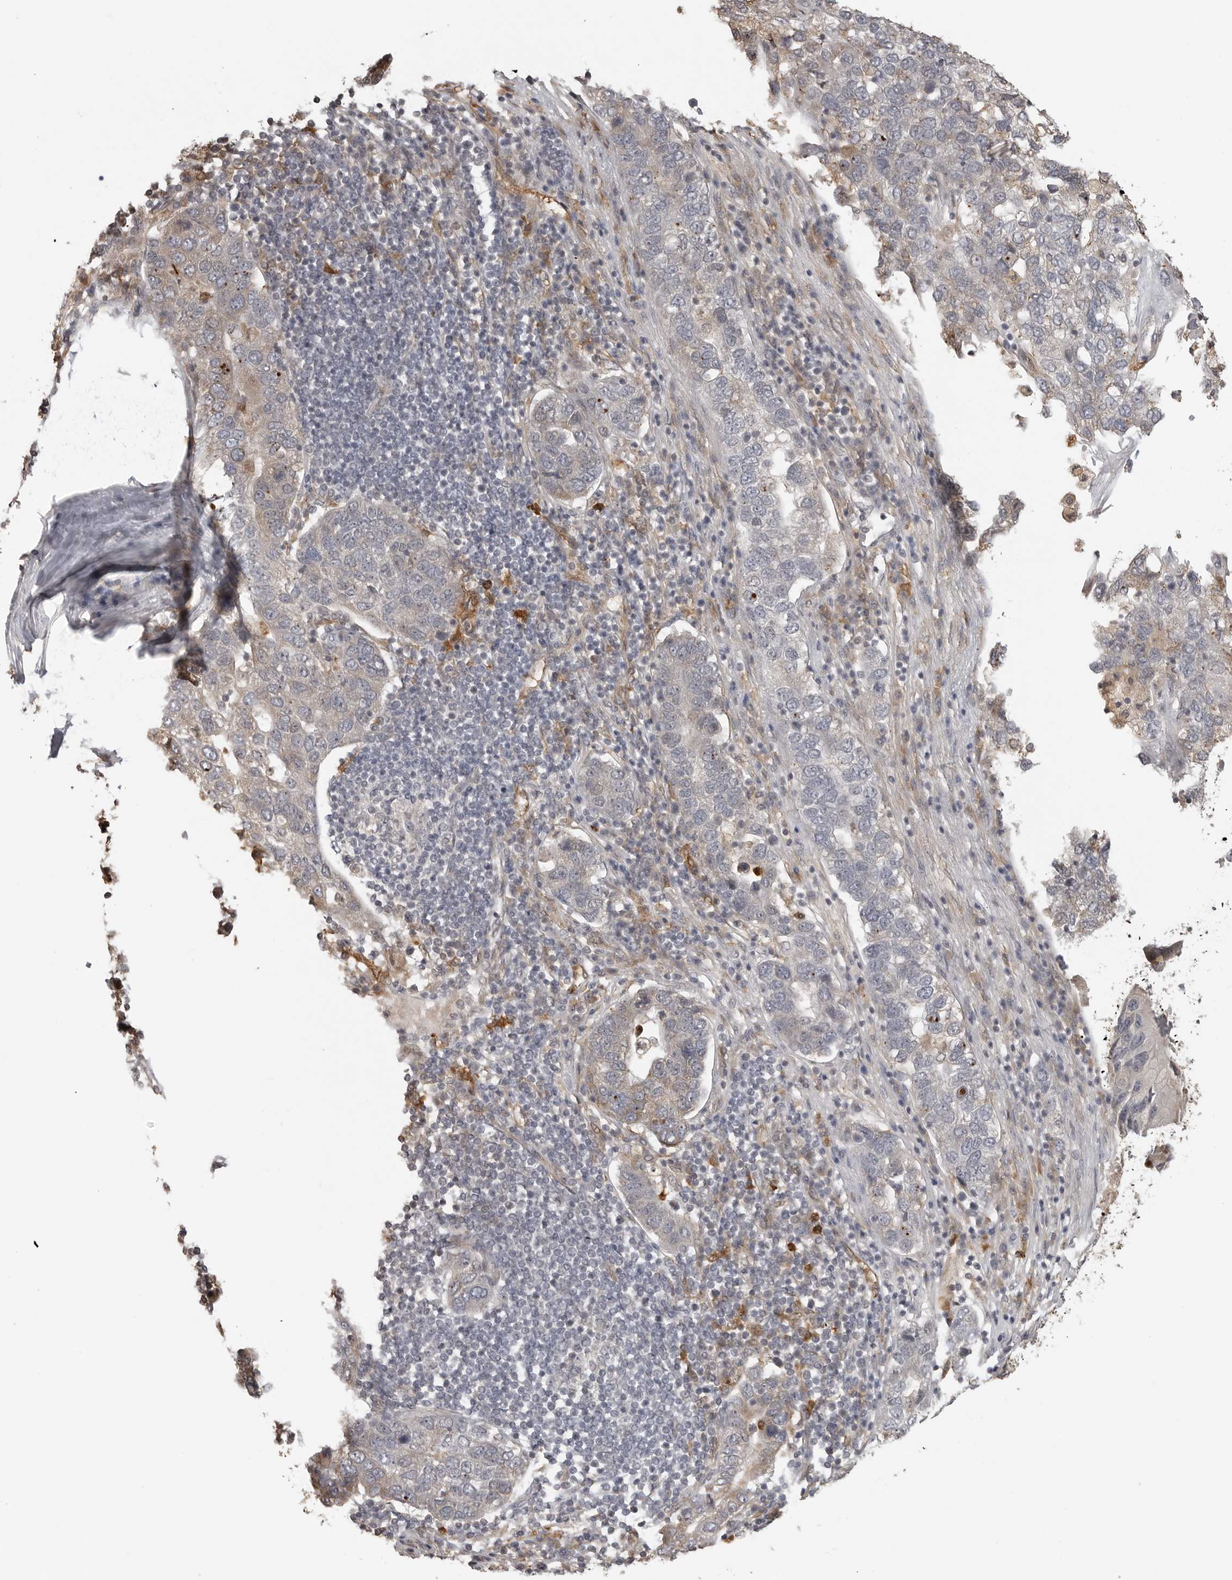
{"staining": {"intensity": "negative", "quantity": "none", "location": "none"}, "tissue": "pancreatic cancer", "cell_type": "Tumor cells", "image_type": "cancer", "snomed": [{"axis": "morphology", "description": "Adenocarcinoma, NOS"}, {"axis": "topography", "description": "Pancreas"}], "caption": "DAB immunohistochemical staining of human pancreatic adenocarcinoma exhibits no significant expression in tumor cells.", "gene": "IDO1", "patient": {"sex": "female", "age": 61}}